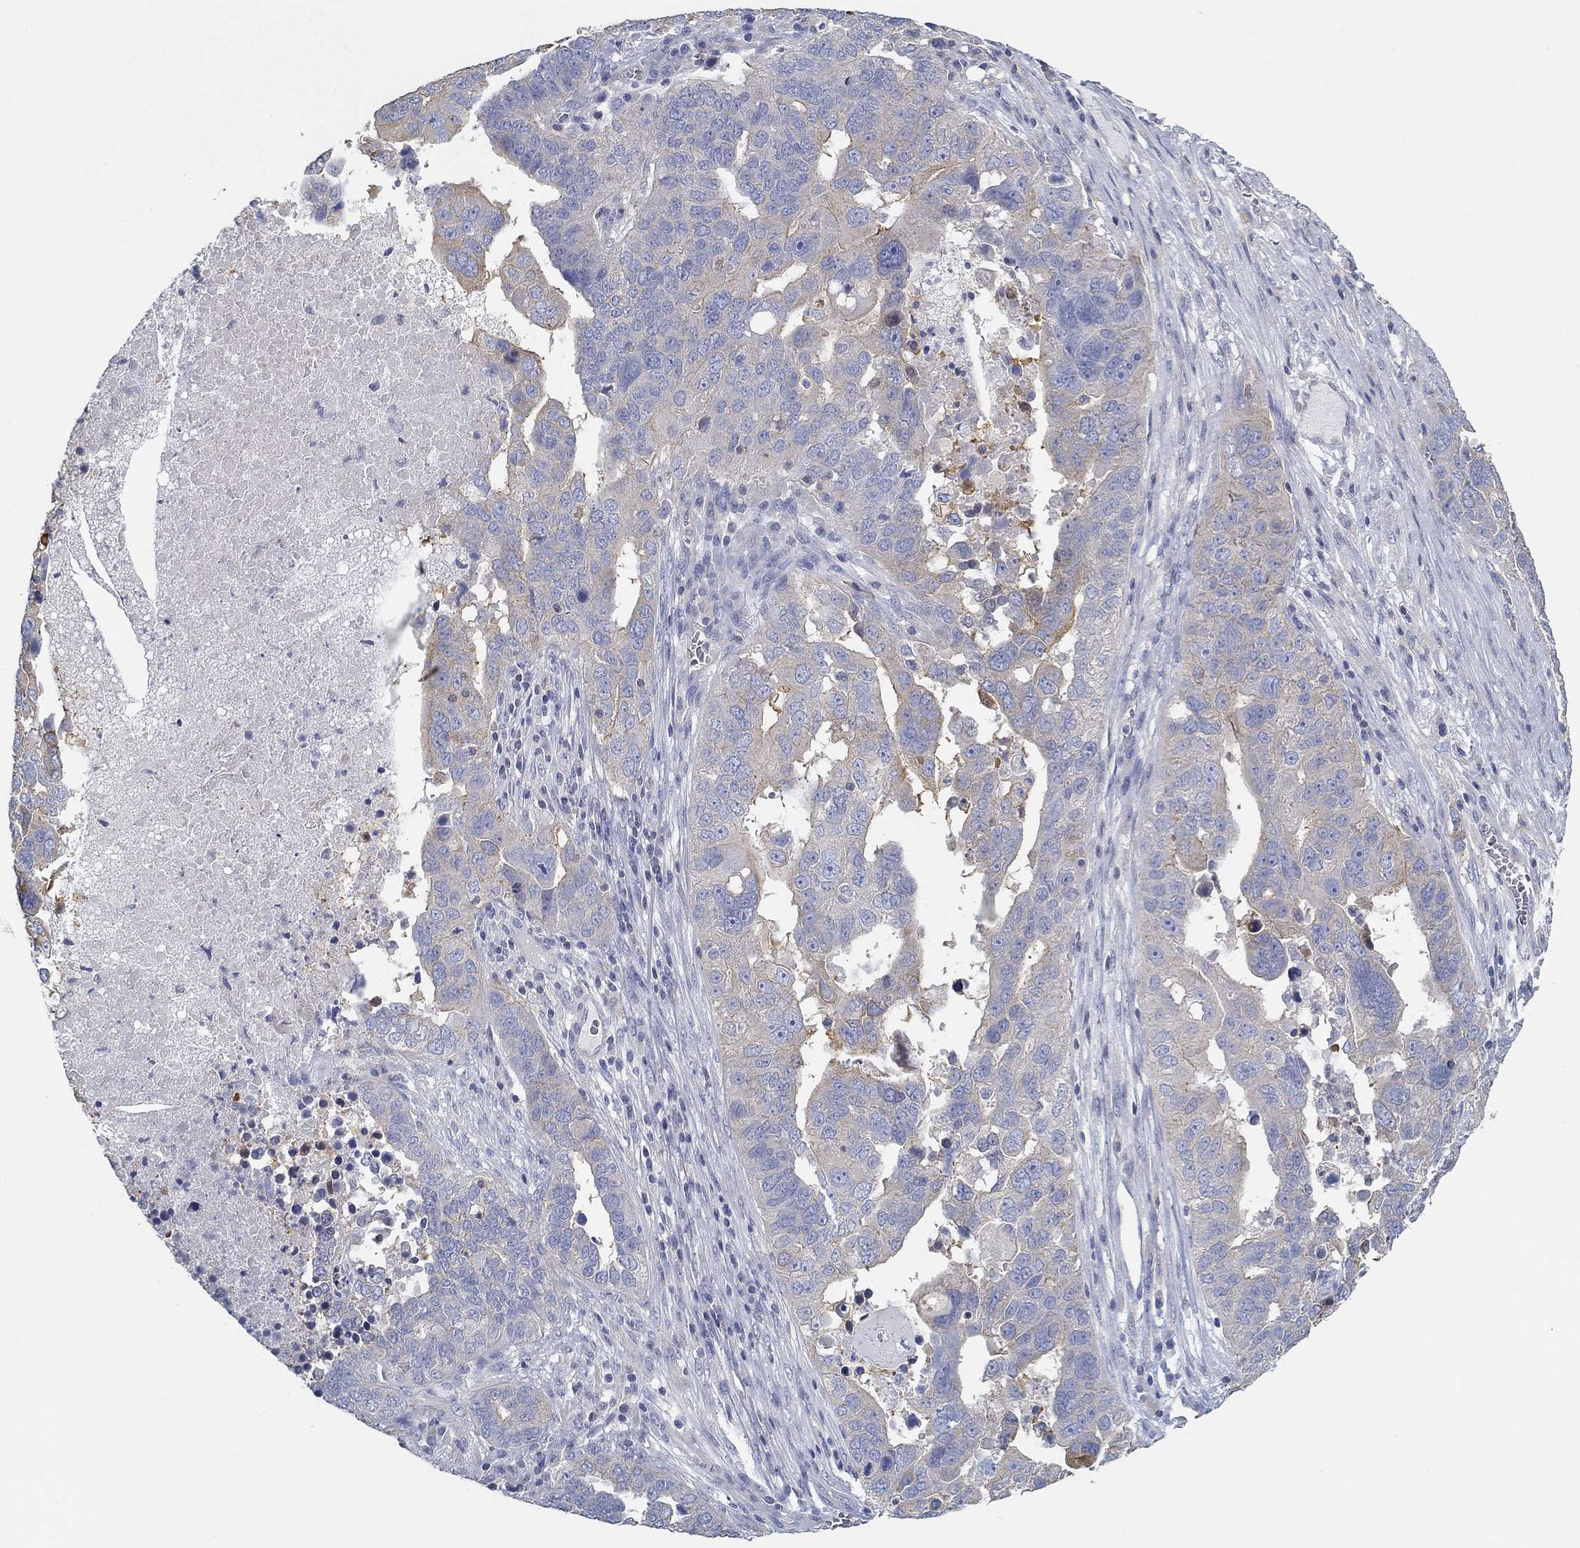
{"staining": {"intensity": "weak", "quantity": "<25%", "location": "cytoplasmic/membranous"}, "tissue": "ovarian cancer", "cell_type": "Tumor cells", "image_type": "cancer", "snomed": [{"axis": "morphology", "description": "Carcinoma, endometroid"}, {"axis": "topography", "description": "Soft tissue"}, {"axis": "topography", "description": "Ovary"}], "caption": "High magnification brightfield microscopy of ovarian cancer (endometroid carcinoma) stained with DAB (3,3'-diaminobenzidine) (brown) and counterstained with hematoxylin (blue): tumor cells show no significant staining.", "gene": "BBOF1", "patient": {"sex": "female", "age": 52}}